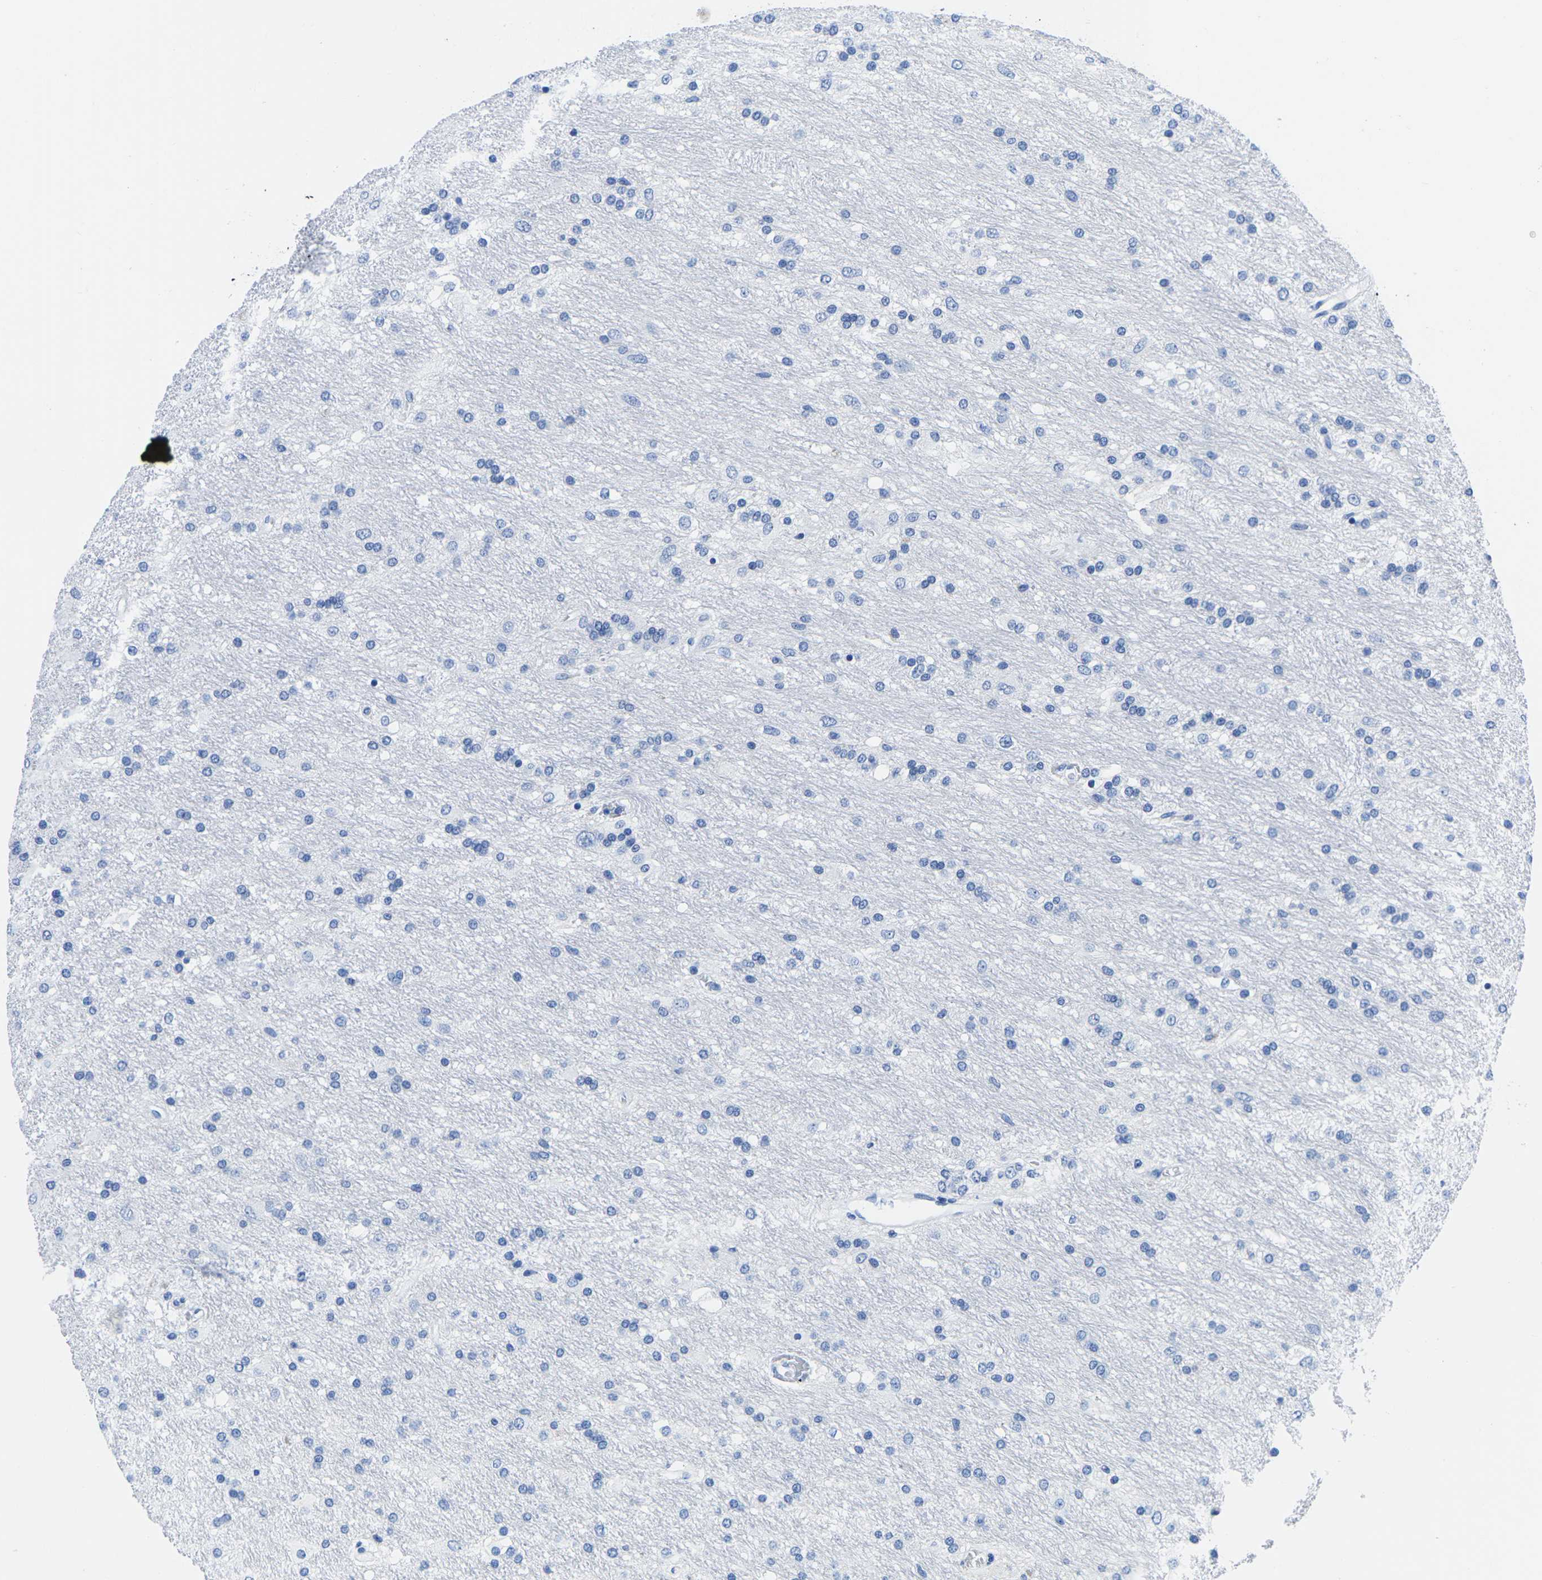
{"staining": {"intensity": "negative", "quantity": "none", "location": "none"}, "tissue": "glioma", "cell_type": "Tumor cells", "image_type": "cancer", "snomed": [{"axis": "morphology", "description": "Glioma, malignant, Low grade"}, {"axis": "topography", "description": "Brain"}], "caption": "Tumor cells are negative for protein expression in human glioma. (IHC, brightfield microscopy, high magnification).", "gene": "CYP1A2", "patient": {"sex": "male", "age": 77}}